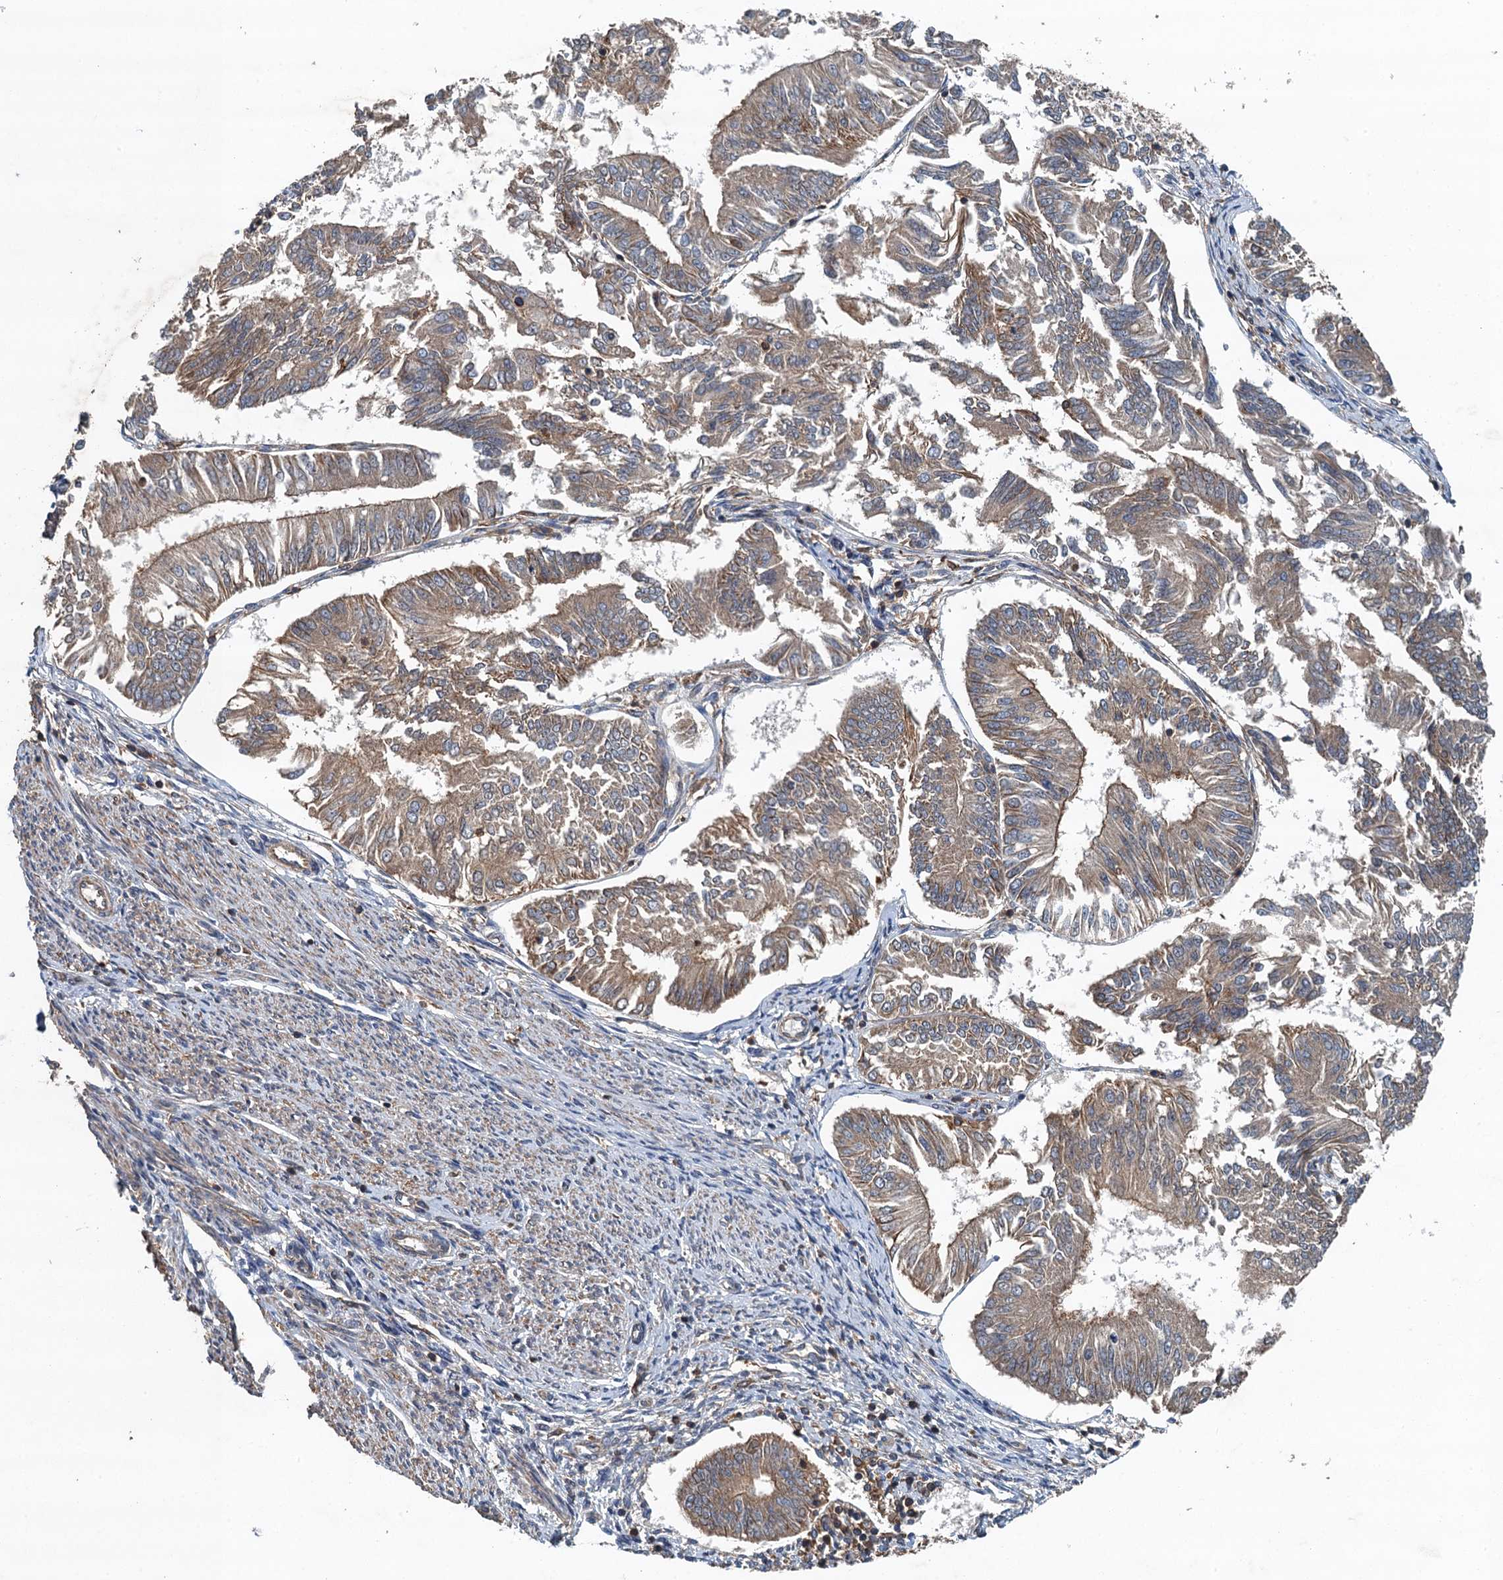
{"staining": {"intensity": "weak", "quantity": ">75%", "location": "cytoplasmic/membranous"}, "tissue": "endometrial cancer", "cell_type": "Tumor cells", "image_type": "cancer", "snomed": [{"axis": "morphology", "description": "Adenocarcinoma, NOS"}, {"axis": "topography", "description": "Endometrium"}], "caption": "Tumor cells demonstrate low levels of weak cytoplasmic/membranous expression in about >75% of cells in human endometrial cancer.", "gene": "BORCS5", "patient": {"sex": "female", "age": 58}}